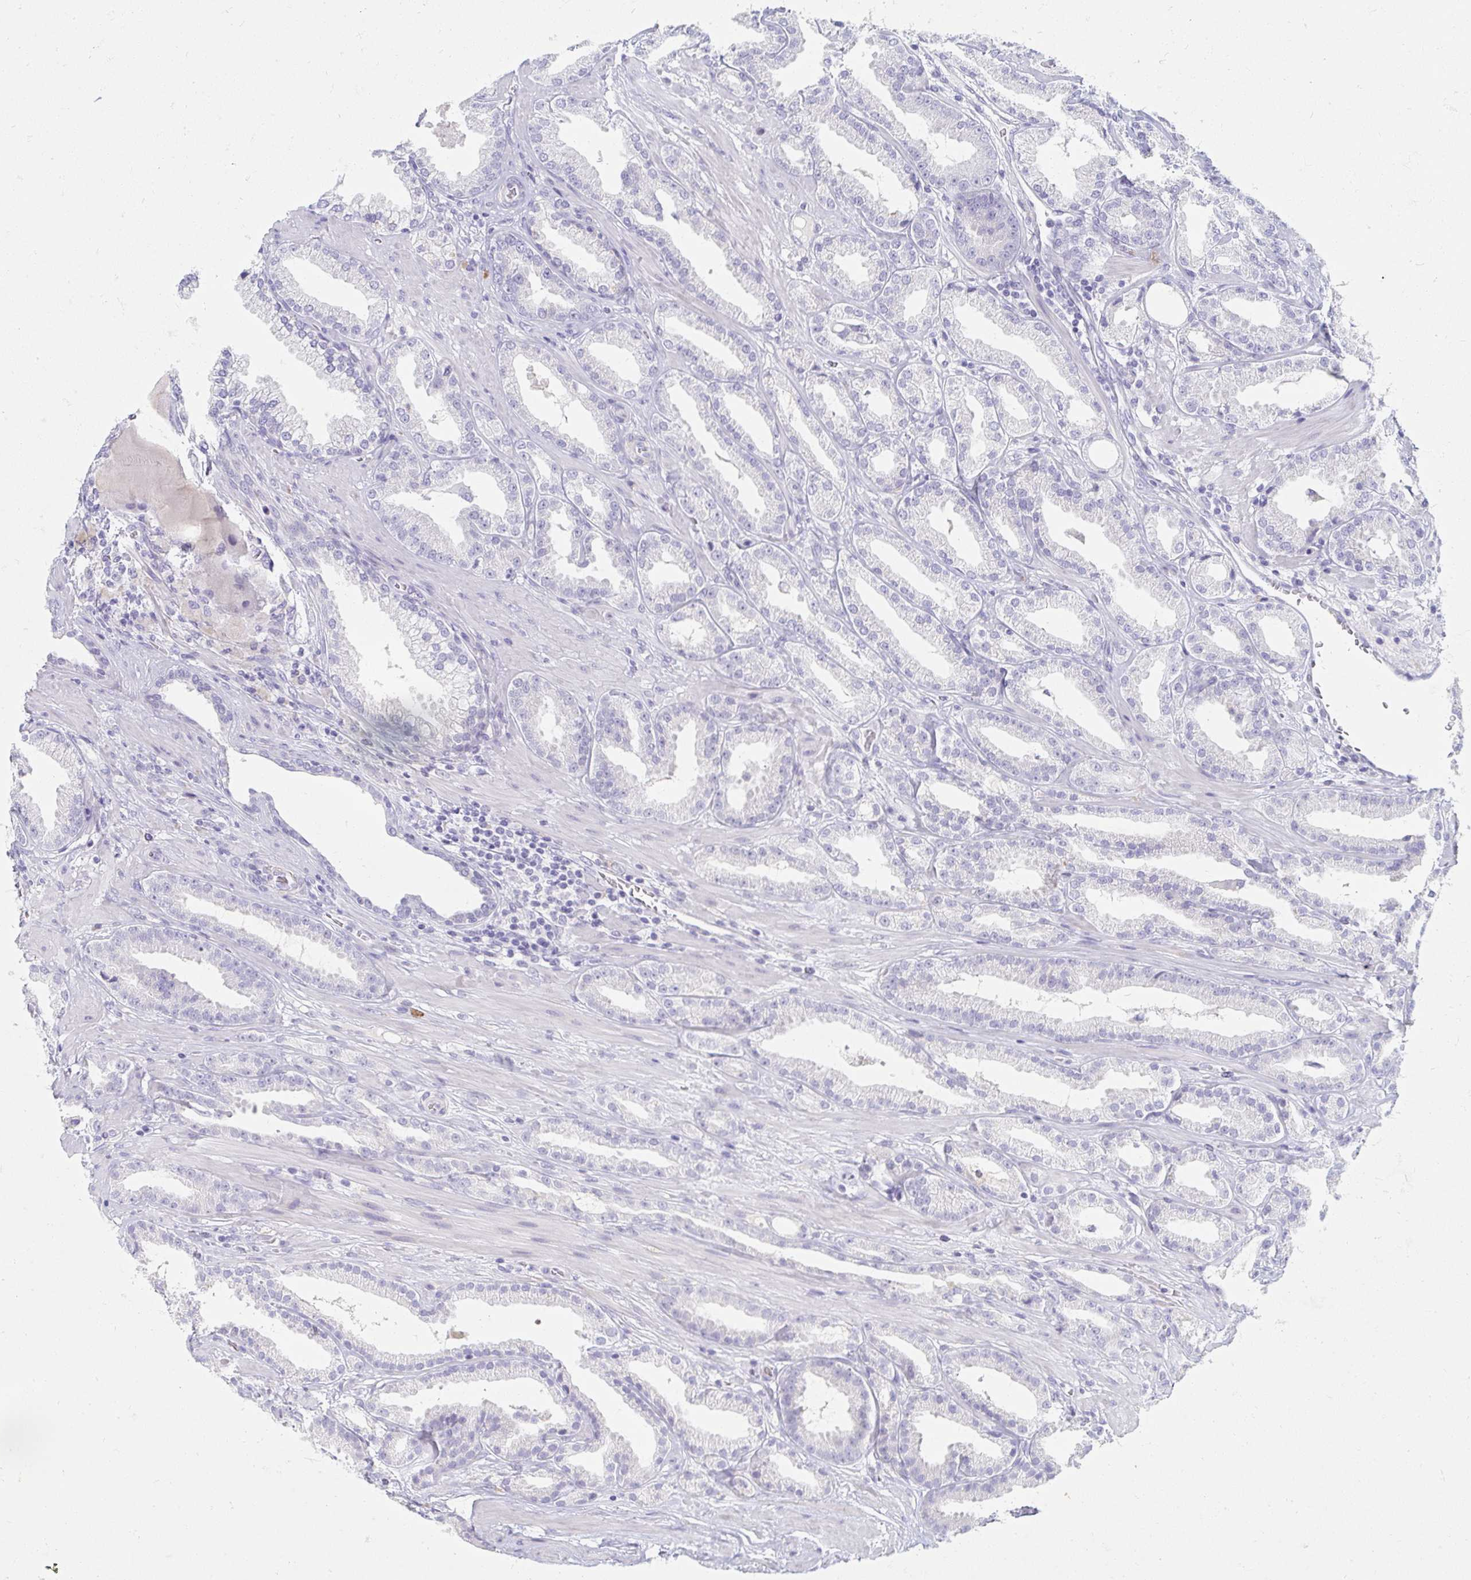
{"staining": {"intensity": "negative", "quantity": "none", "location": "none"}, "tissue": "prostate cancer", "cell_type": "Tumor cells", "image_type": "cancer", "snomed": [{"axis": "morphology", "description": "Adenocarcinoma, Low grade"}, {"axis": "topography", "description": "Prostate"}], "caption": "Tumor cells show no significant protein staining in prostate cancer.", "gene": "MYLK2", "patient": {"sex": "male", "age": 61}}